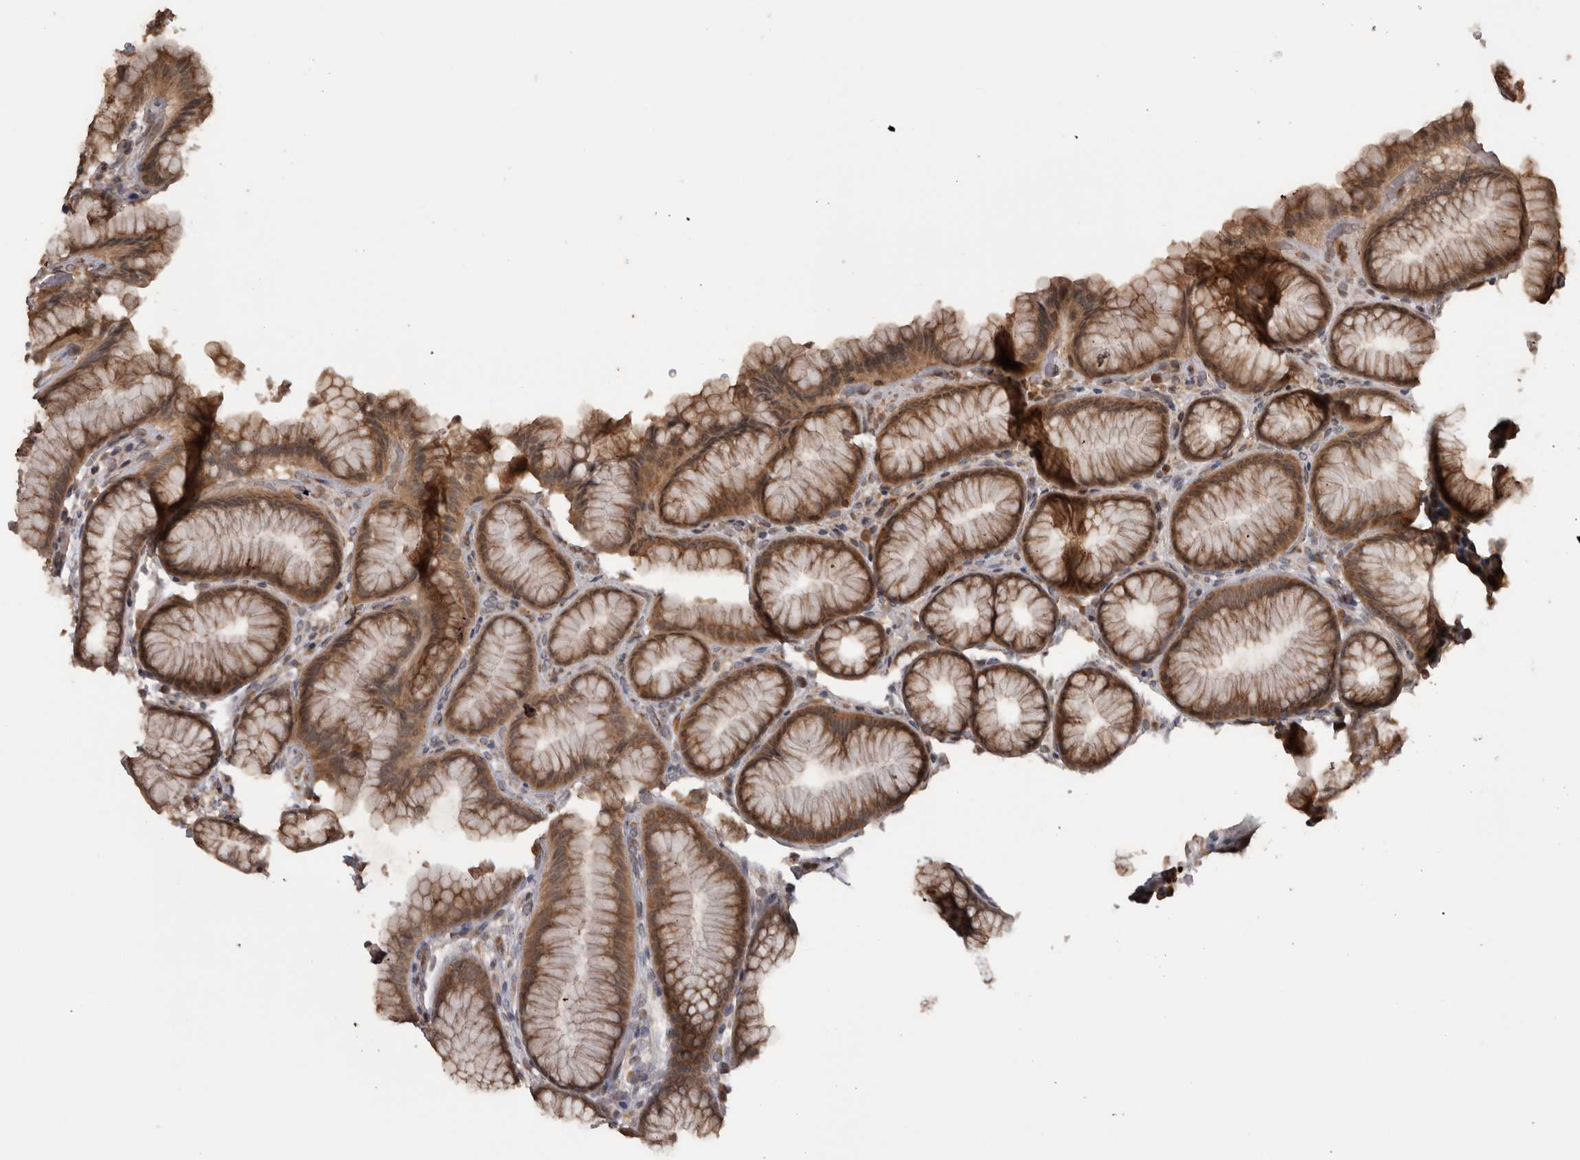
{"staining": {"intensity": "moderate", "quantity": ">75%", "location": "cytoplasmic/membranous"}, "tissue": "stomach", "cell_type": "Glandular cells", "image_type": "normal", "snomed": [{"axis": "morphology", "description": "Normal tissue, NOS"}, {"axis": "topography", "description": "Stomach"}], "caption": "High-power microscopy captured an immunohistochemistry (IHC) micrograph of benign stomach, revealing moderate cytoplasmic/membranous staining in about >75% of glandular cells.", "gene": "MICU3", "patient": {"sex": "male", "age": 42}}